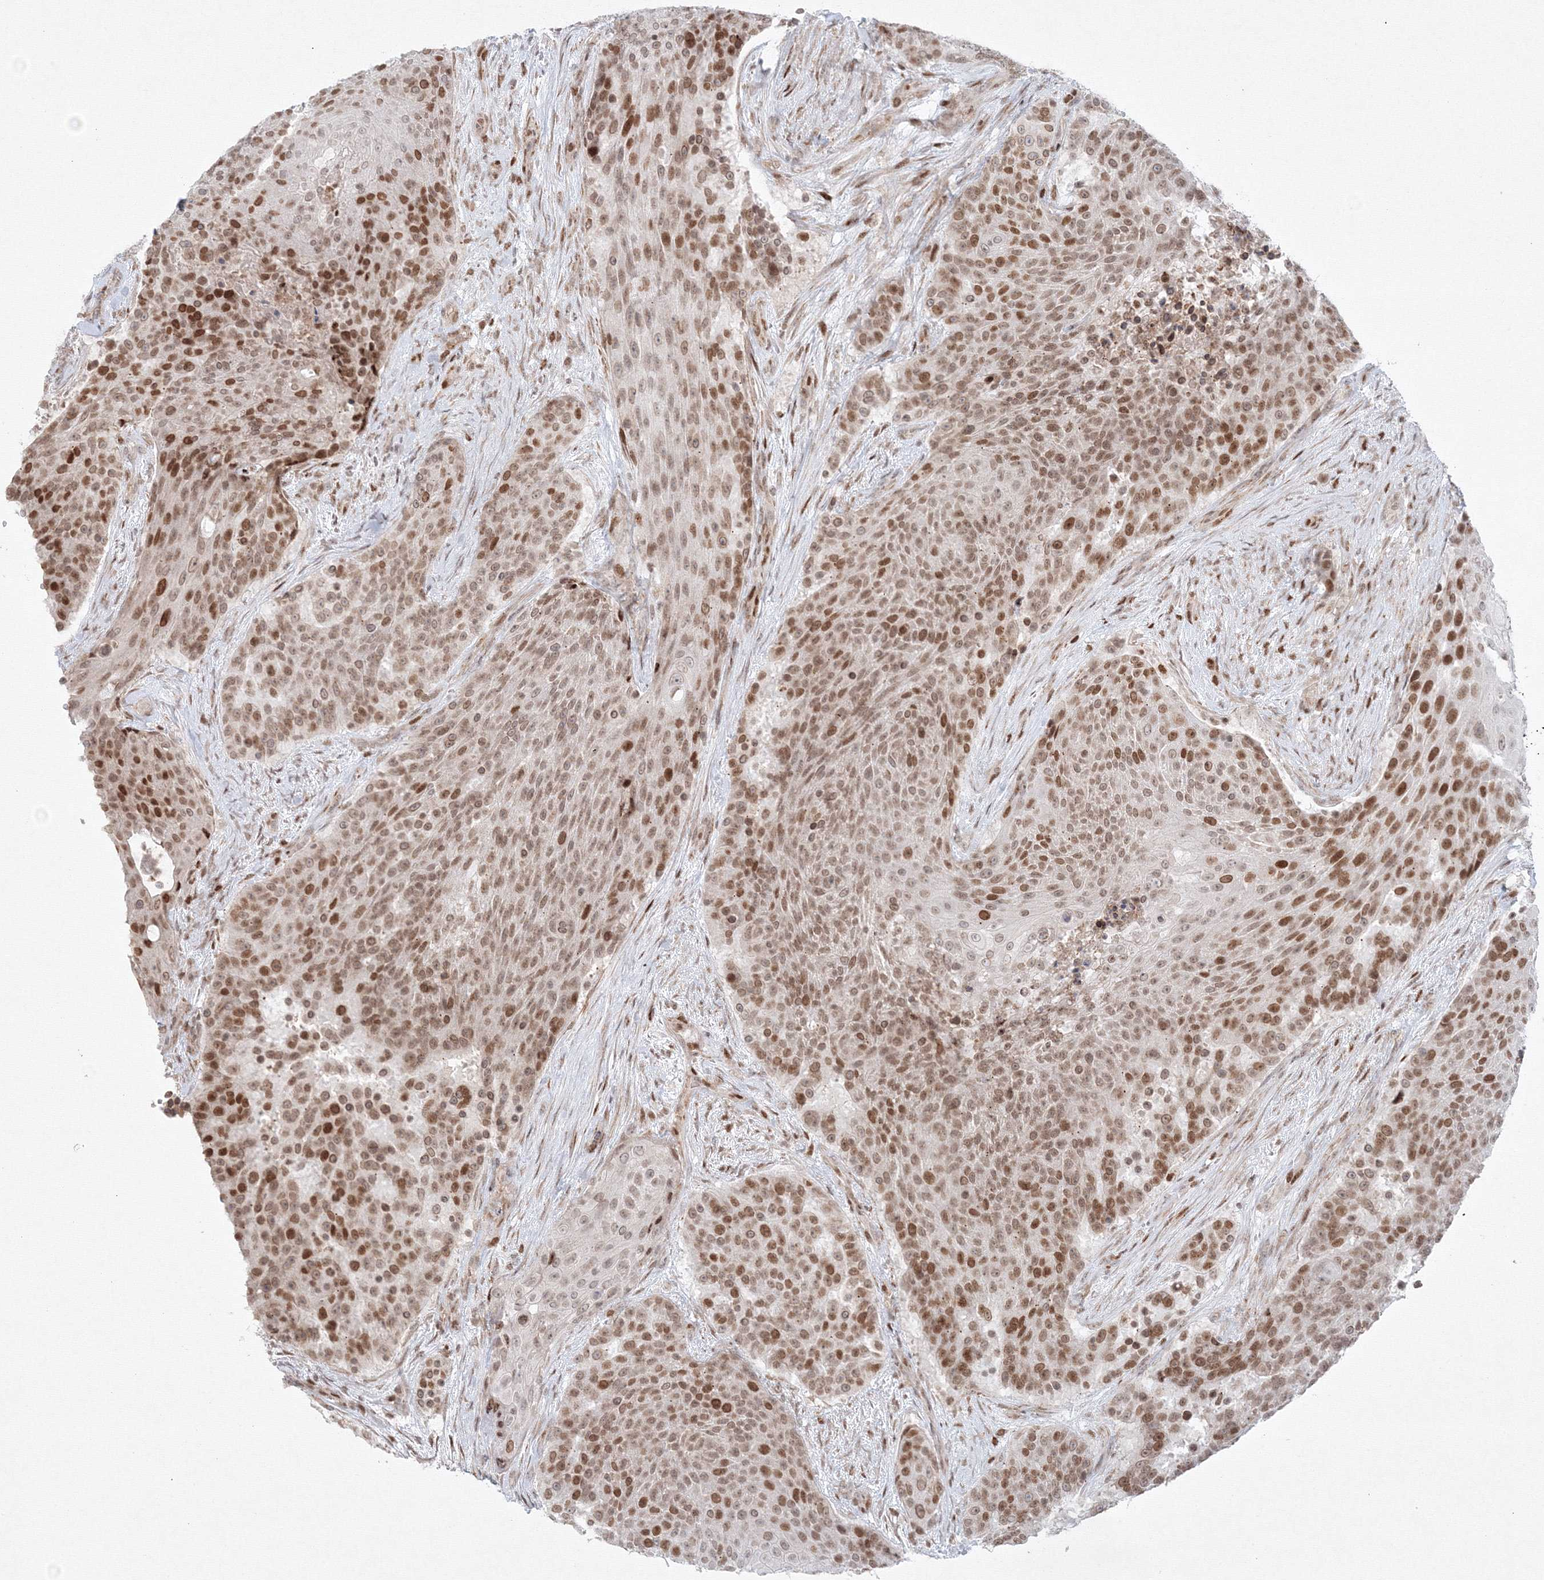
{"staining": {"intensity": "moderate", "quantity": ">75%", "location": "nuclear"}, "tissue": "urothelial cancer", "cell_type": "Tumor cells", "image_type": "cancer", "snomed": [{"axis": "morphology", "description": "Urothelial carcinoma, High grade"}, {"axis": "topography", "description": "Urinary bladder"}], "caption": "The micrograph shows a brown stain indicating the presence of a protein in the nuclear of tumor cells in urothelial cancer. (brown staining indicates protein expression, while blue staining denotes nuclei).", "gene": "KIF4A", "patient": {"sex": "female", "age": 63}}